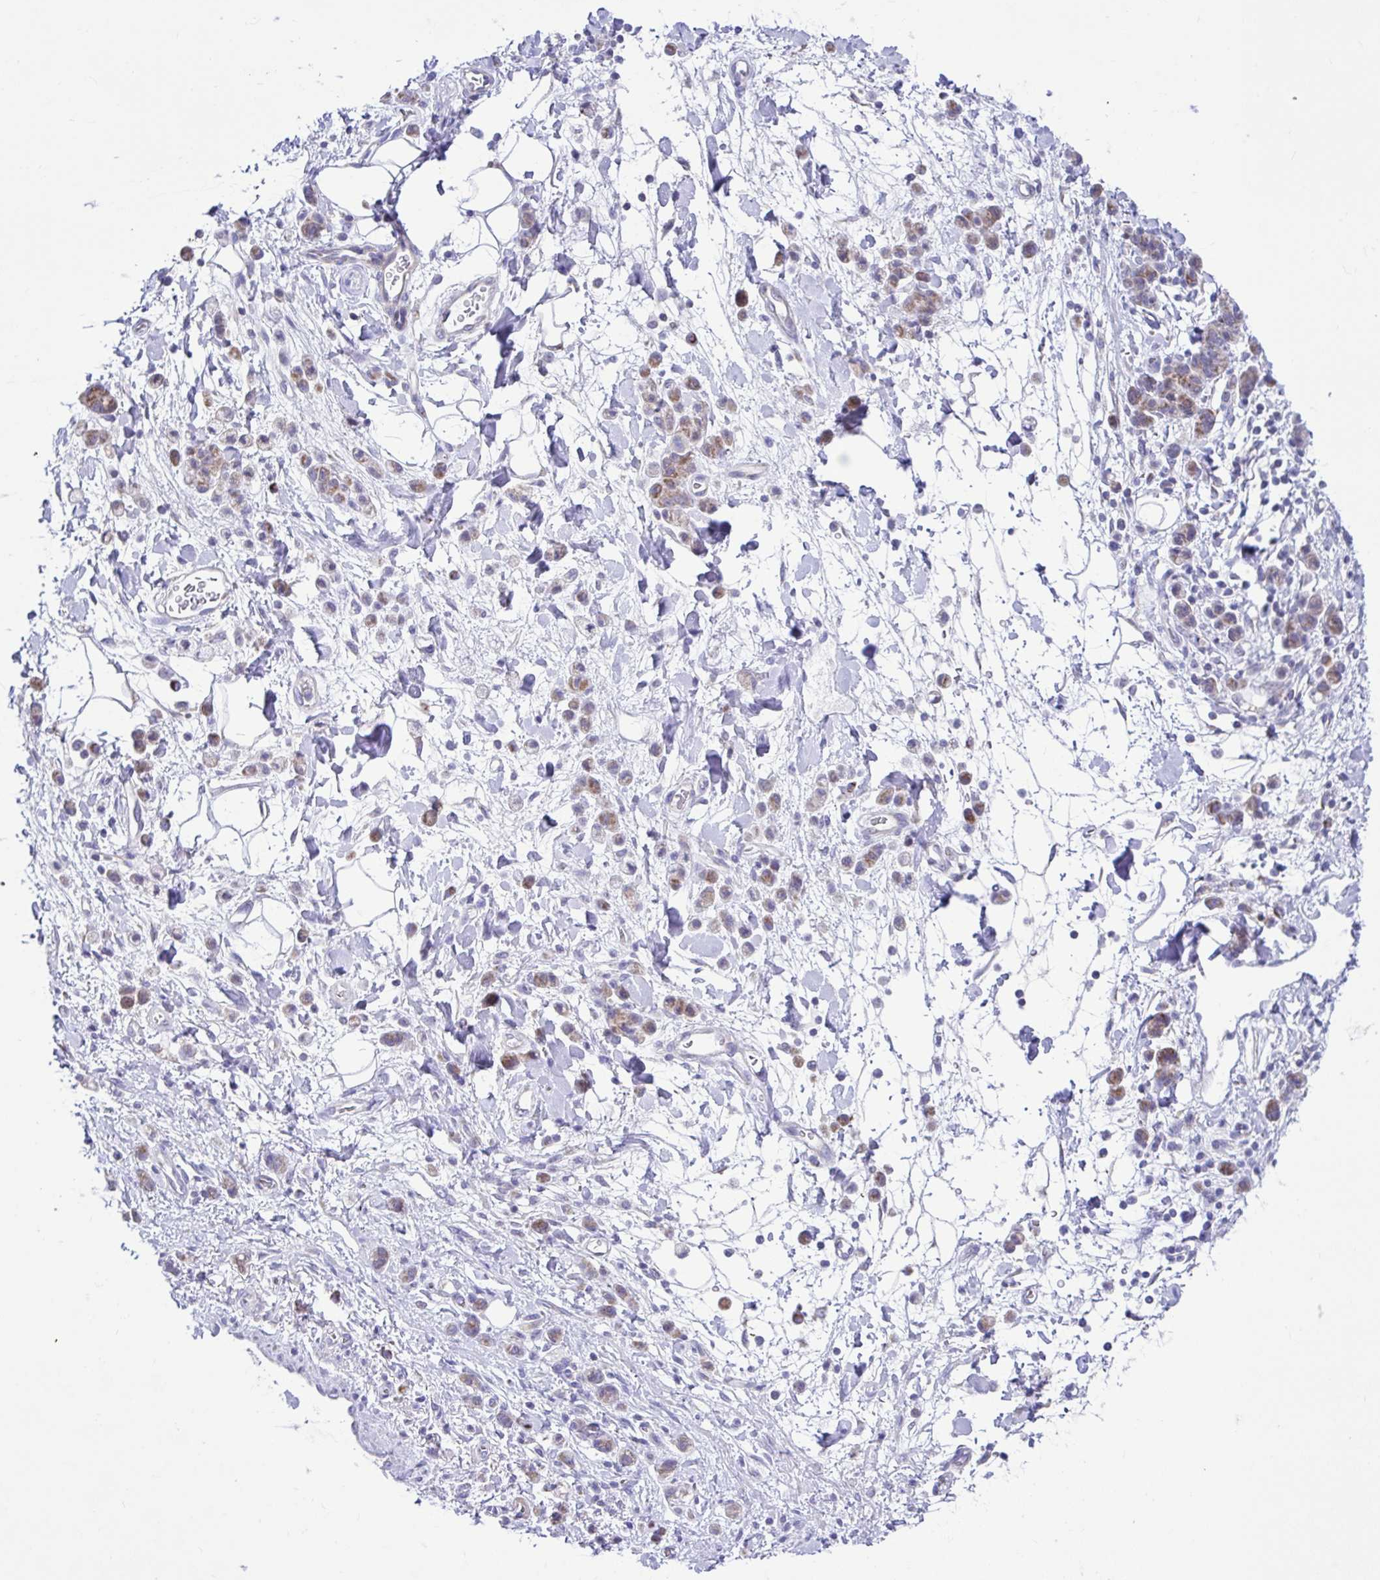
{"staining": {"intensity": "weak", "quantity": ">75%", "location": "cytoplasmic/membranous"}, "tissue": "stomach cancer", "cell_type": "Tumor cells", "image_type": "cancer", "snomed": [{"axis": "morphology", "description": "Adenocarcinoma, NOS"}, {"axis": "topography", "description": "Stomach"}], "caption": "Protein expression analysis of human stomach cancer (adenocarcinoma) reveals weak cytoplasmic/membranous positivity in about >75% of tumor cells. (DAB (3,3'-diaminobenzidine) IHC, brown staining for protein, blue staining for nuclei).", "gene": "NDUFS2", "patient": {"sex": "male", "age": 77}}